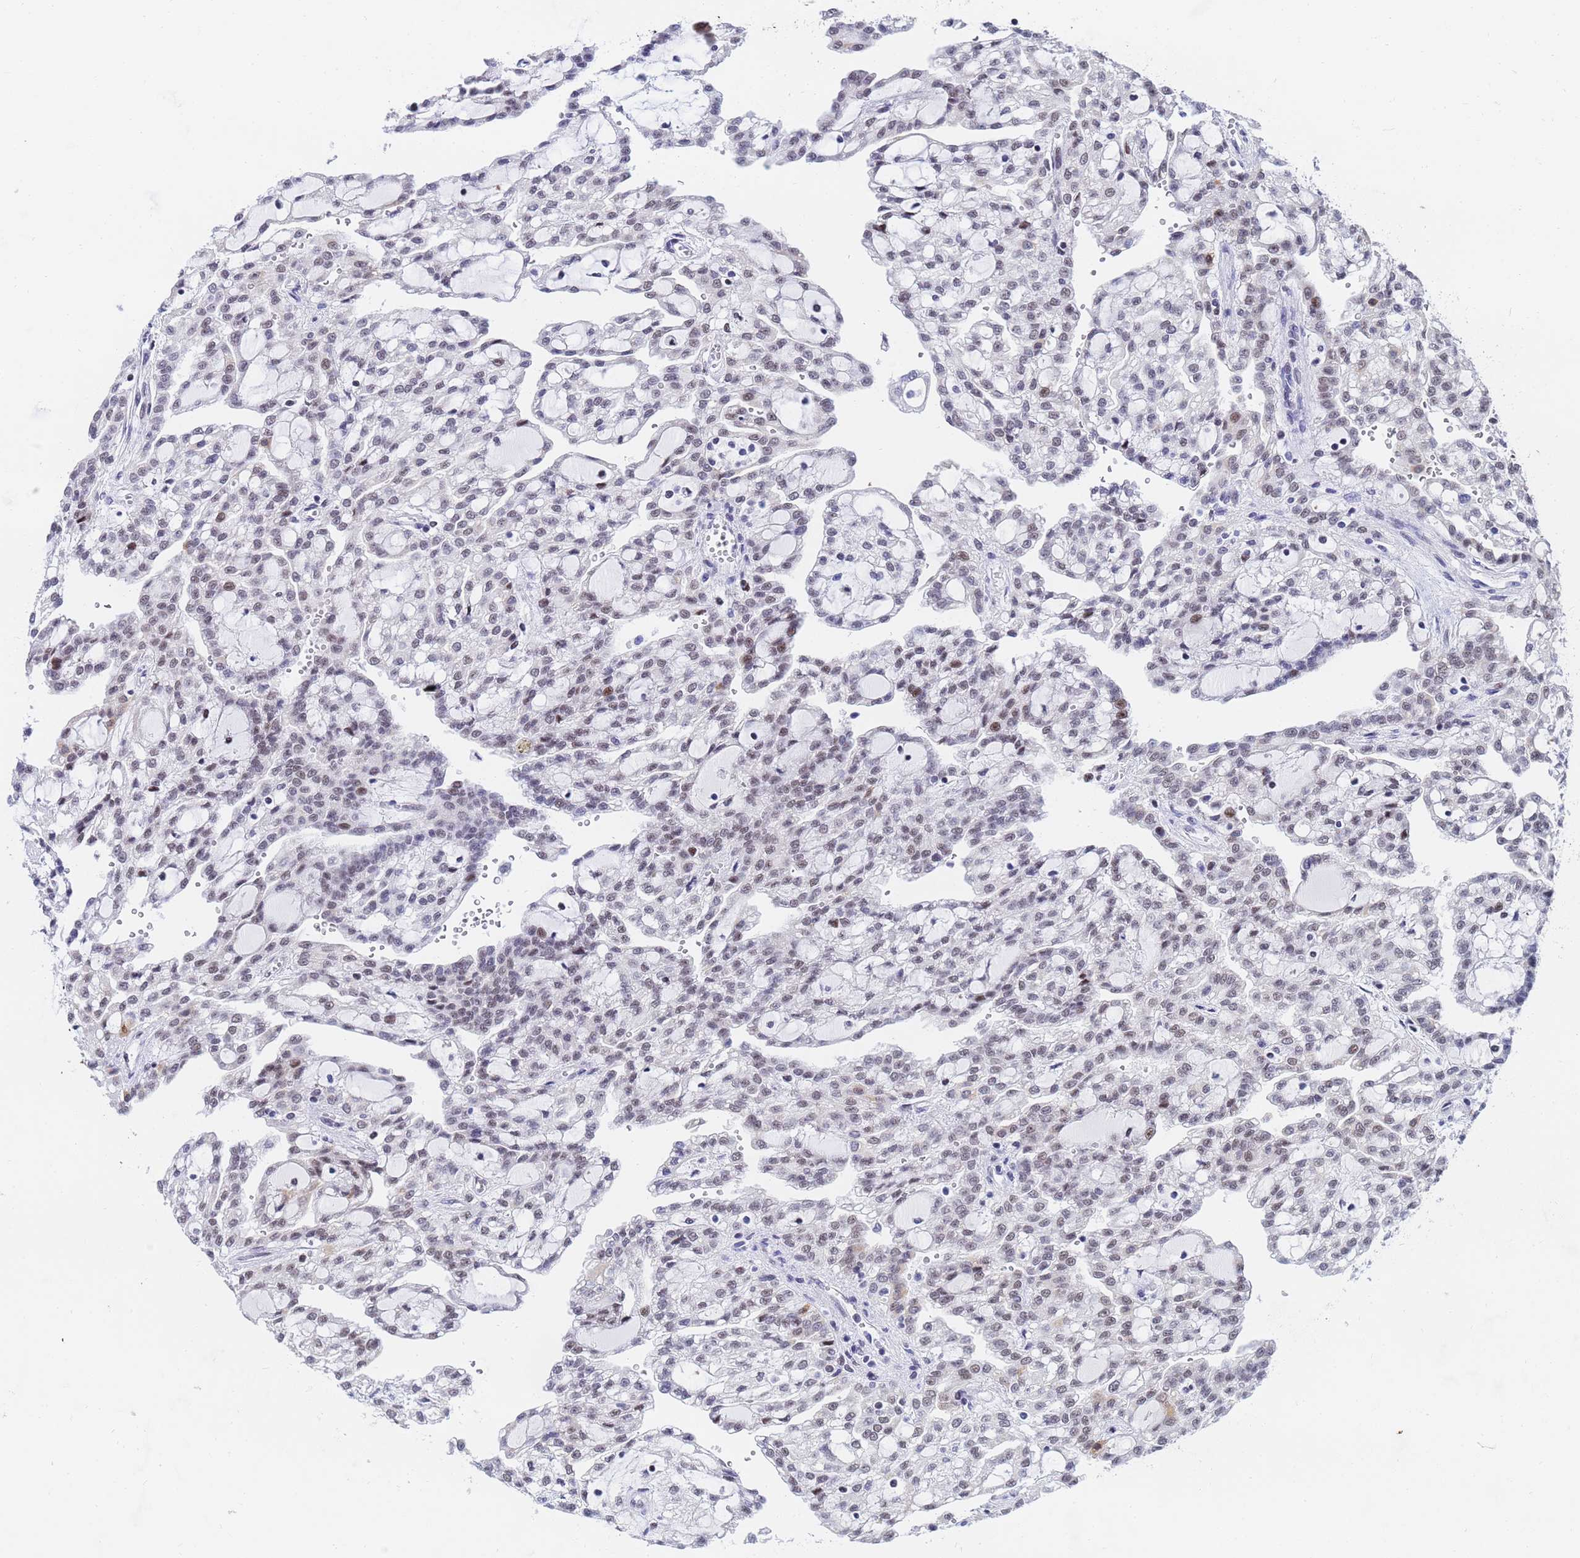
{"staining": {"intensity": "weak", "quantity": "<25%", "location": "nuclear"}, "tissue": "renal cancer", "cell_type": "Tumor cells", "image_type": "cancer", "snomed": [{"axis": "morphology", "description": "Adenocarcinoma, NOS"}, {"axis": "topography", "description": "Kidney"}], "caption": "Tumor cells are negative for protein expression in human renal cancer. The staining was performed using DAB (3,3'-diaminobenzidine) to visualize the protein expression in brown, while the nuclei were stained in blue with hematoxylin (Magnification: 20x).", "gene": "CKMT1A", "patient": {"sex": "male", "age": 63}}